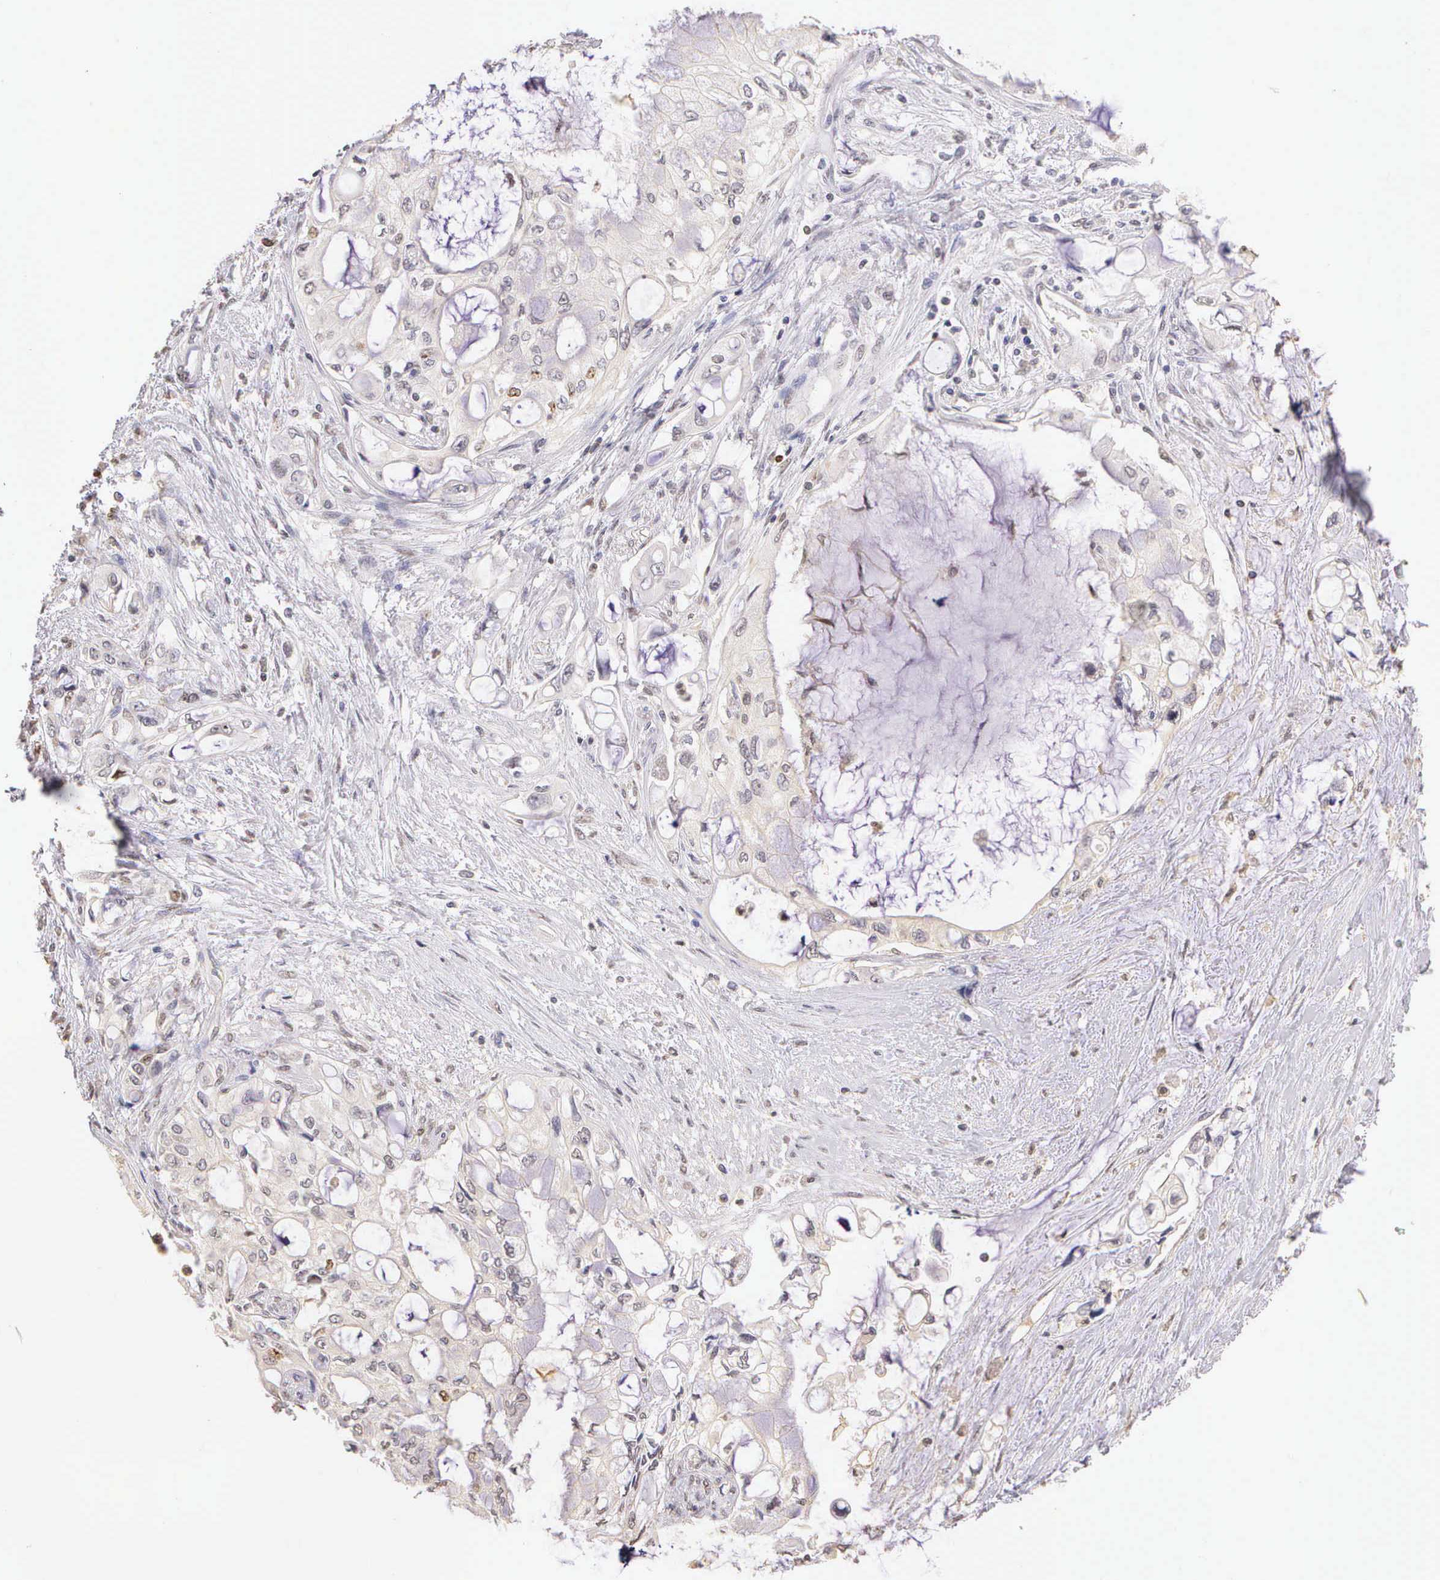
{"staining": {"intensity": "weak", "quantity": "<25%", "location": "nuclear"}, "tissue": "pancreatic cancer", "cell_type": "Tumor cells", "image_type": "cancer", "snomed": [{"axis": "morphology", "description": "Adenocarcinoma, NOS"}, {"axis": "topography", "description": "Pancreas"}], "caption": "A photomicrograph of pancreatic cancer (adenocarcinoma) stained for a protein displays no brown staining in tumor cells.", "gene": "MKI67", "patient": {"sex": "female", "age": 70}}